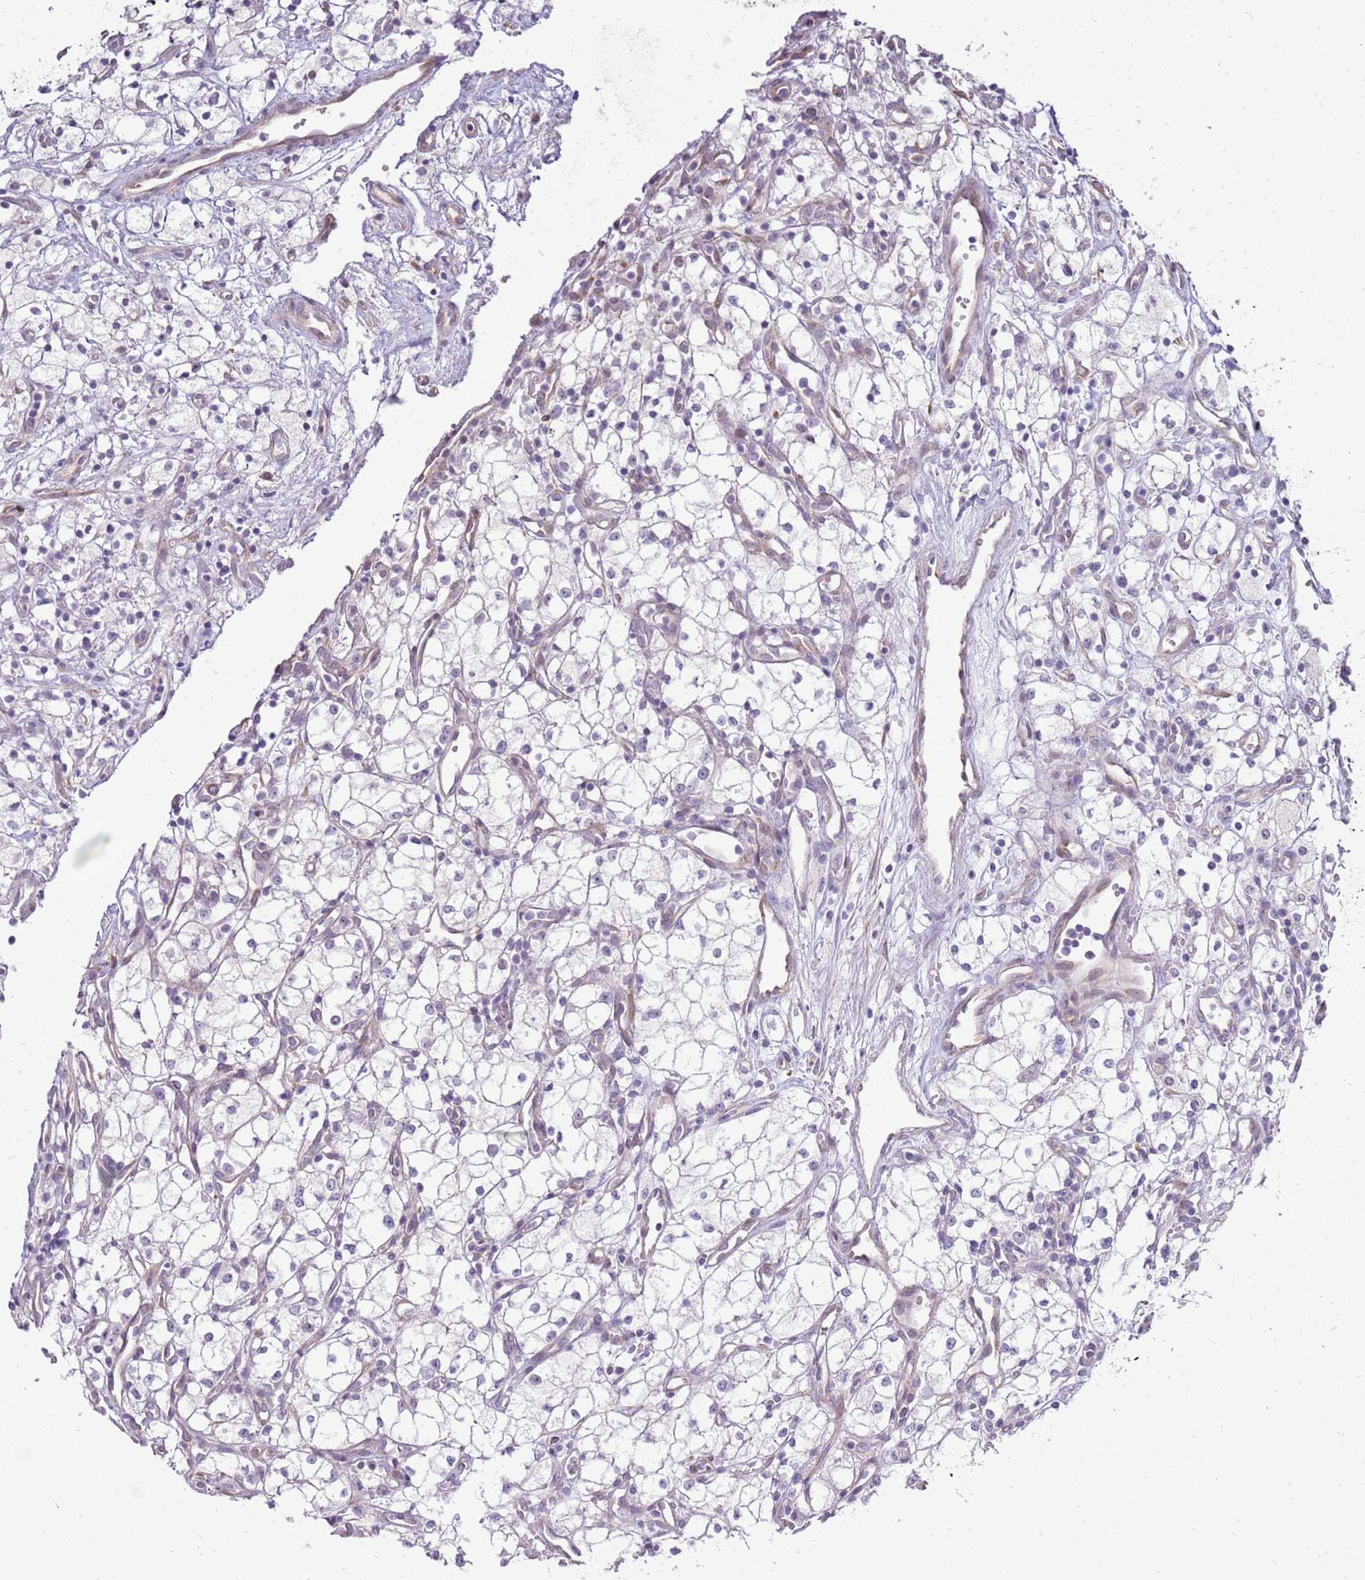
{"staining": {"intensity": "negative", "quantity": "none", "location": "none"}, "tissue": "renal cancer", "cell_type": "Tumor cells", "image_type": "cancer", "snomed": [{"axis": "morphology", "description": "Adenocarcinoma, NOS"}, {"axis": "topography", "description": "Kidney"}], "caption": "Tumor cells are negative for protein expression in human adenocarcinoma (renal).", "gene": "UGGT2", "patient": {"sex": "male", "age": 59}}